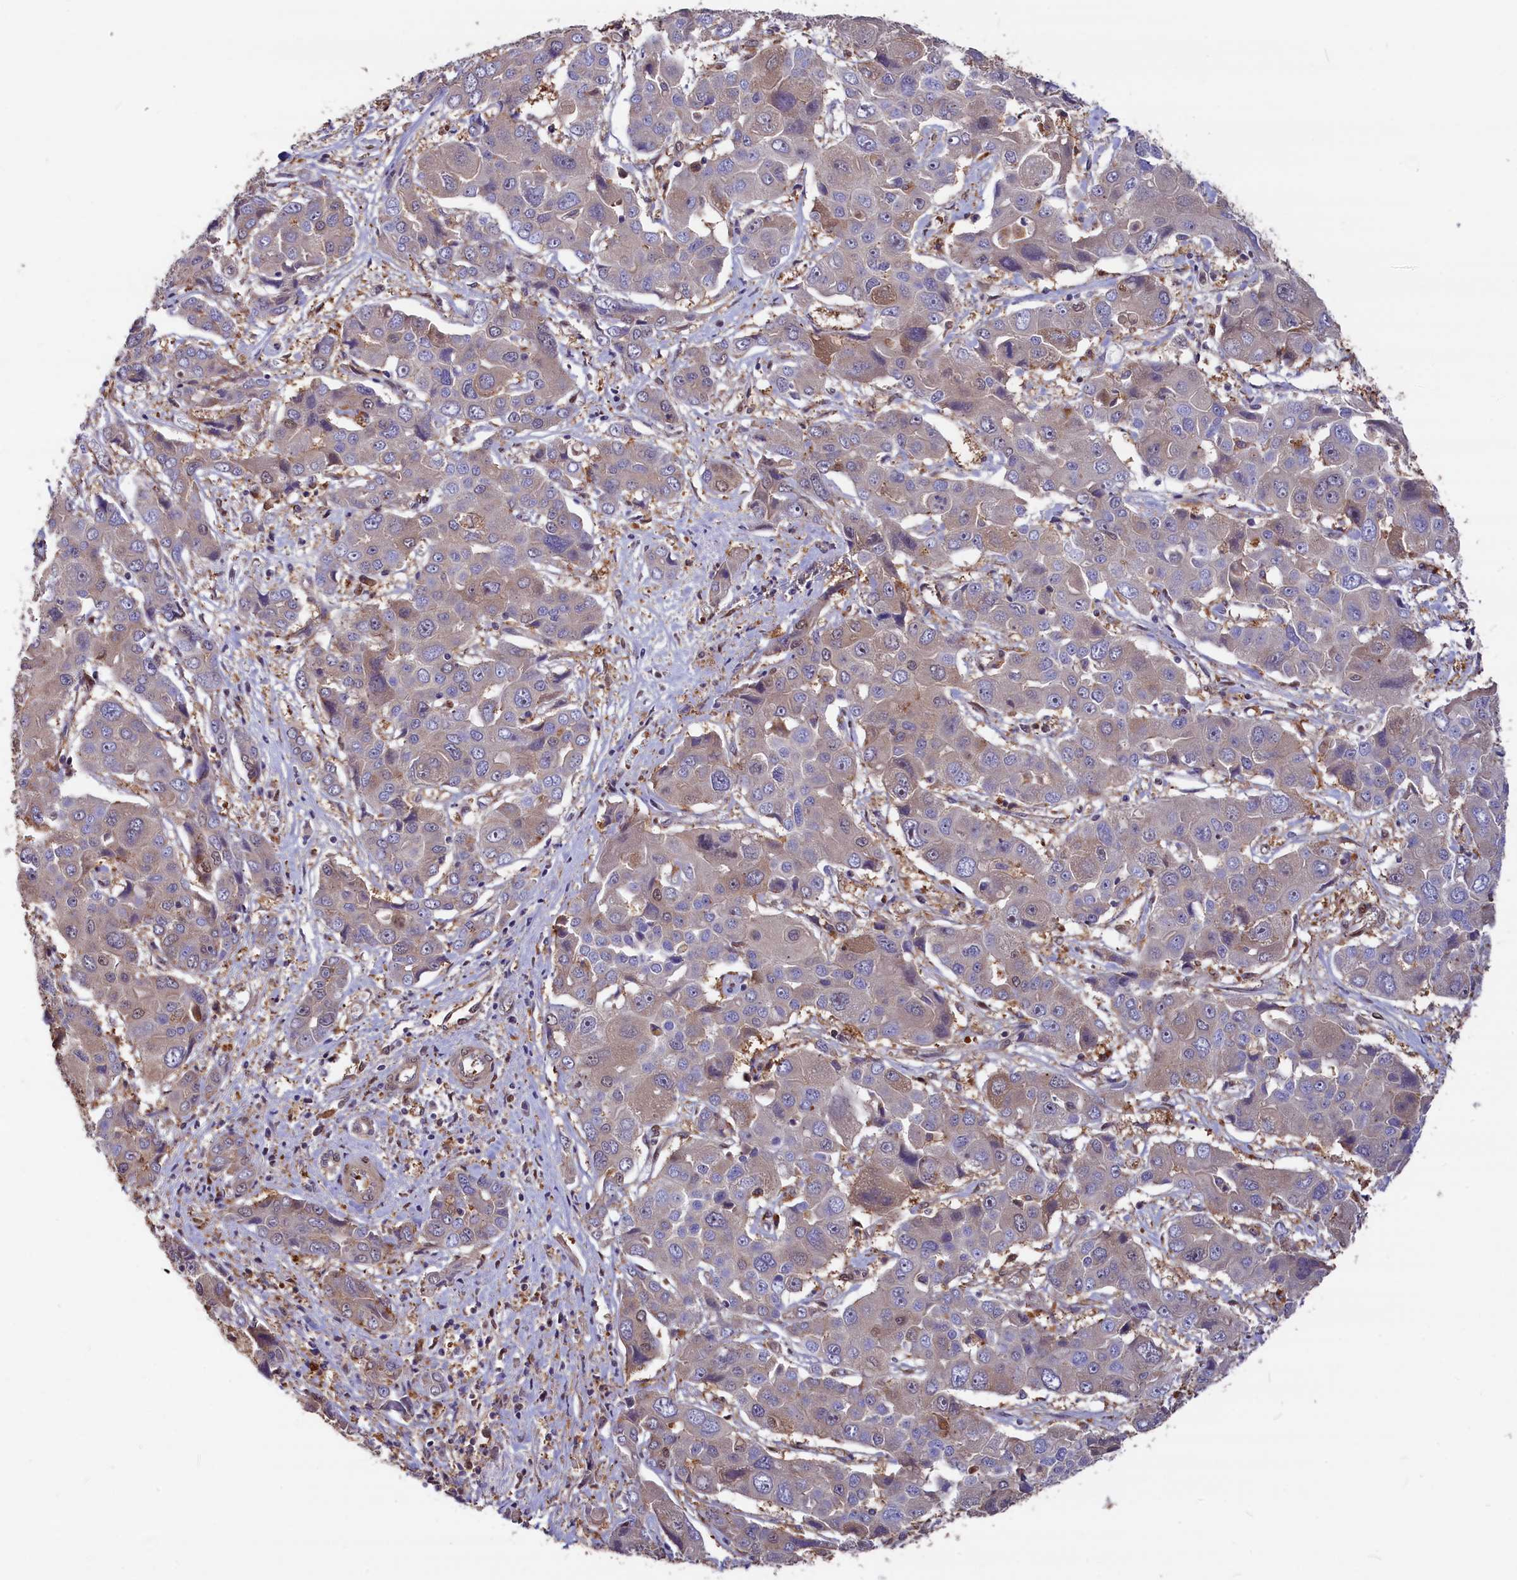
{"staining": {"intensity": "weak", "quantity": "<25%", "location": "cytoplasmic/membranous"}, "tissue": "liver cancer", "cell_type": "Tumor cells", "image_type": "cancer", "snomed": [{"axis": "morphology", "description": "Cholangiocarcinoma"}, {"axis": "topography", "description": "Liver"}], "caption": "Liver cholangiocarcinoma stained for a protein using immunohistochemistry (IHC) demonstrates no expression tumor cells.", "gene": "ADRM1", "patient": {"sex": "male", "age": 67}}